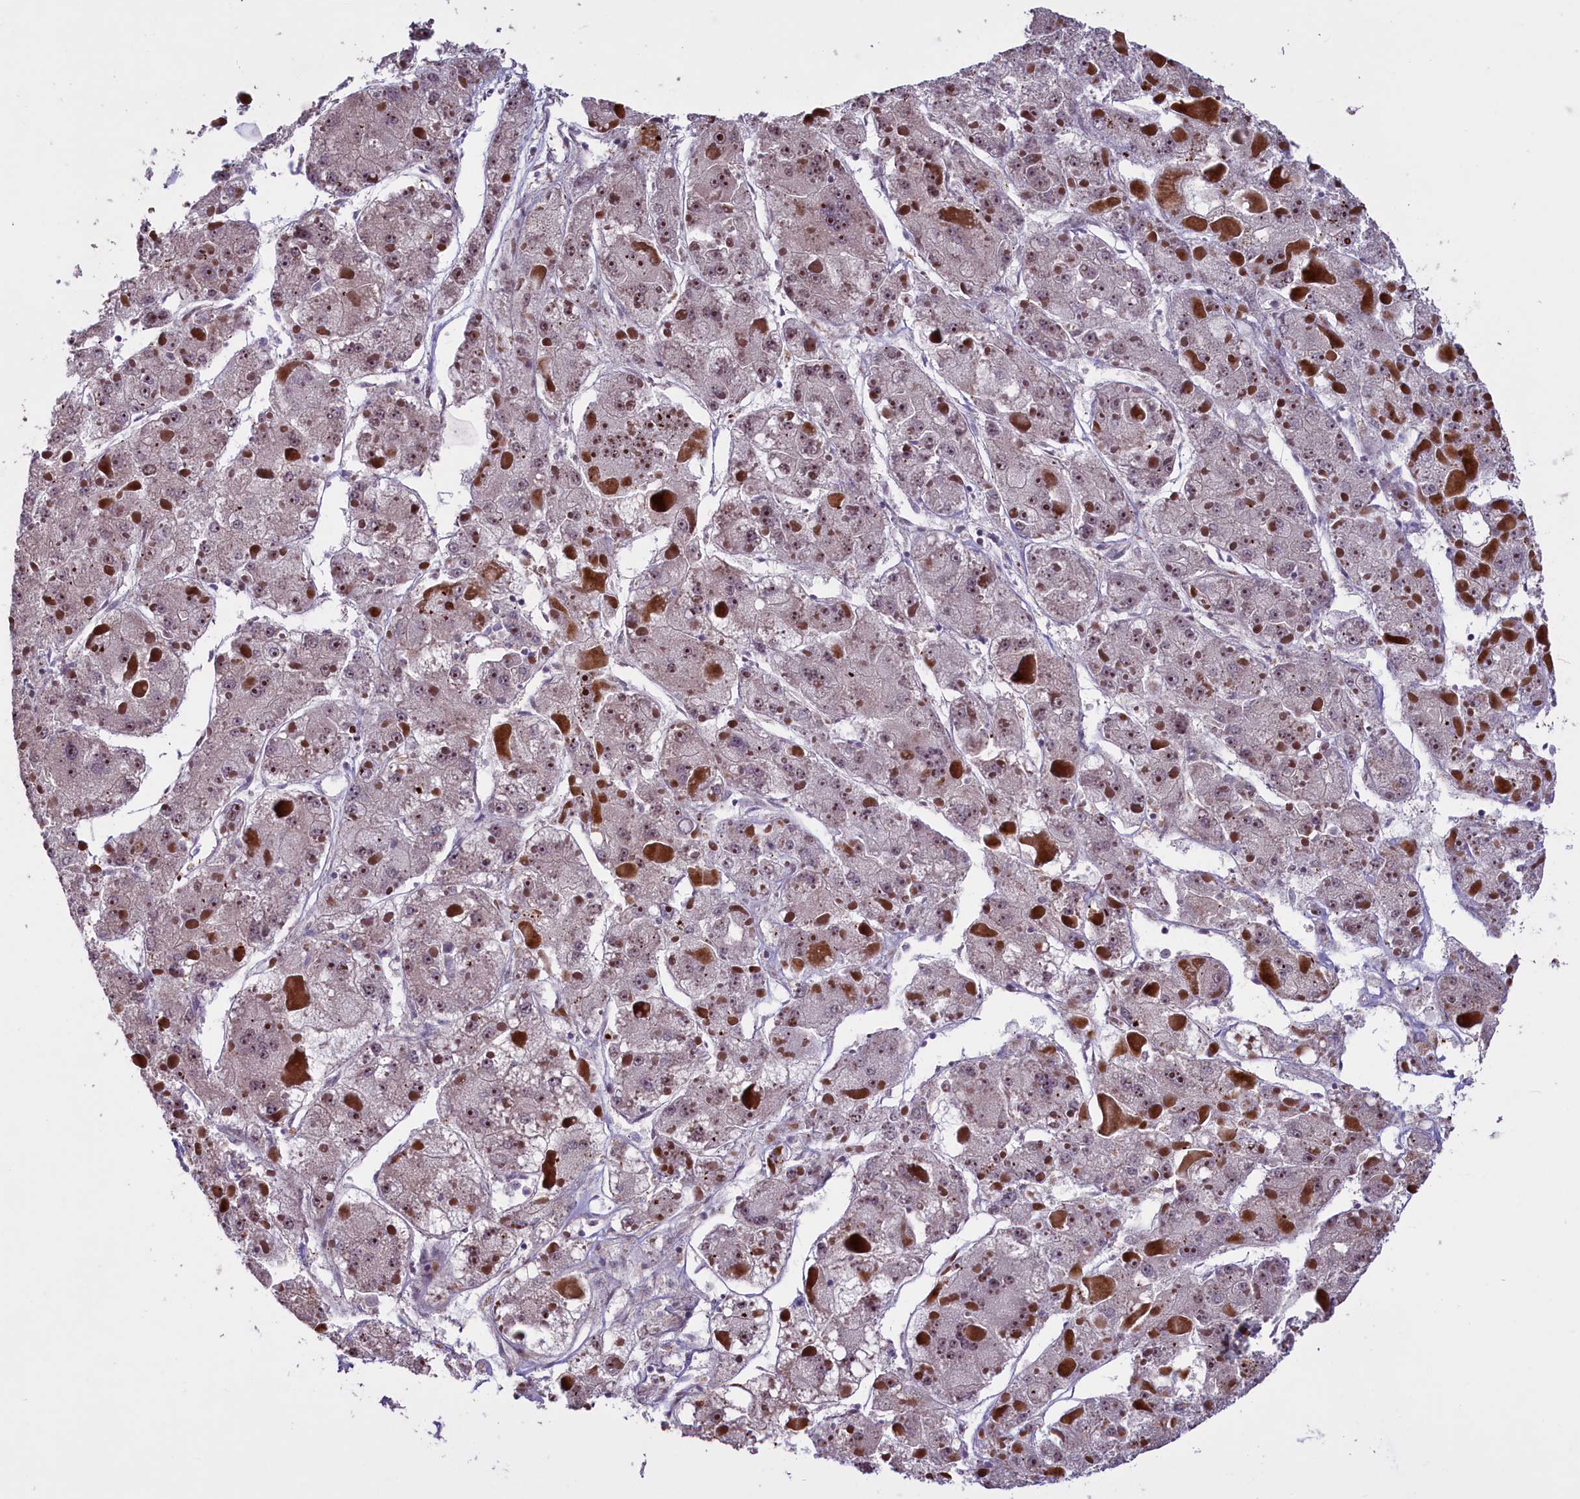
{"staining": {"intensity": "moderate", "quantity": ">75%", "location": "nuclear"}, "tissue": "liver cancer", "cell_type": "Tumor cells", "image_type": "cancer", "snomed": [{"axis": "morphology", "description": "Carcinoma, Hepatocellular, NOS"}, {"axis": "topography", "description": "Liver"}], "caption": "Immunohistochemistry photomicrograph of neoplastic tissue: hepatocellular carcinoma (liver) stained using immunohistochemistry (IHC) exhibits medium levels of moderate protein expression localized specifically in the nuclear of tumor cells, appearing as a nuclear brown color.", "gene": "SHFL", "patient": {"sex": "female", "age": 73}}